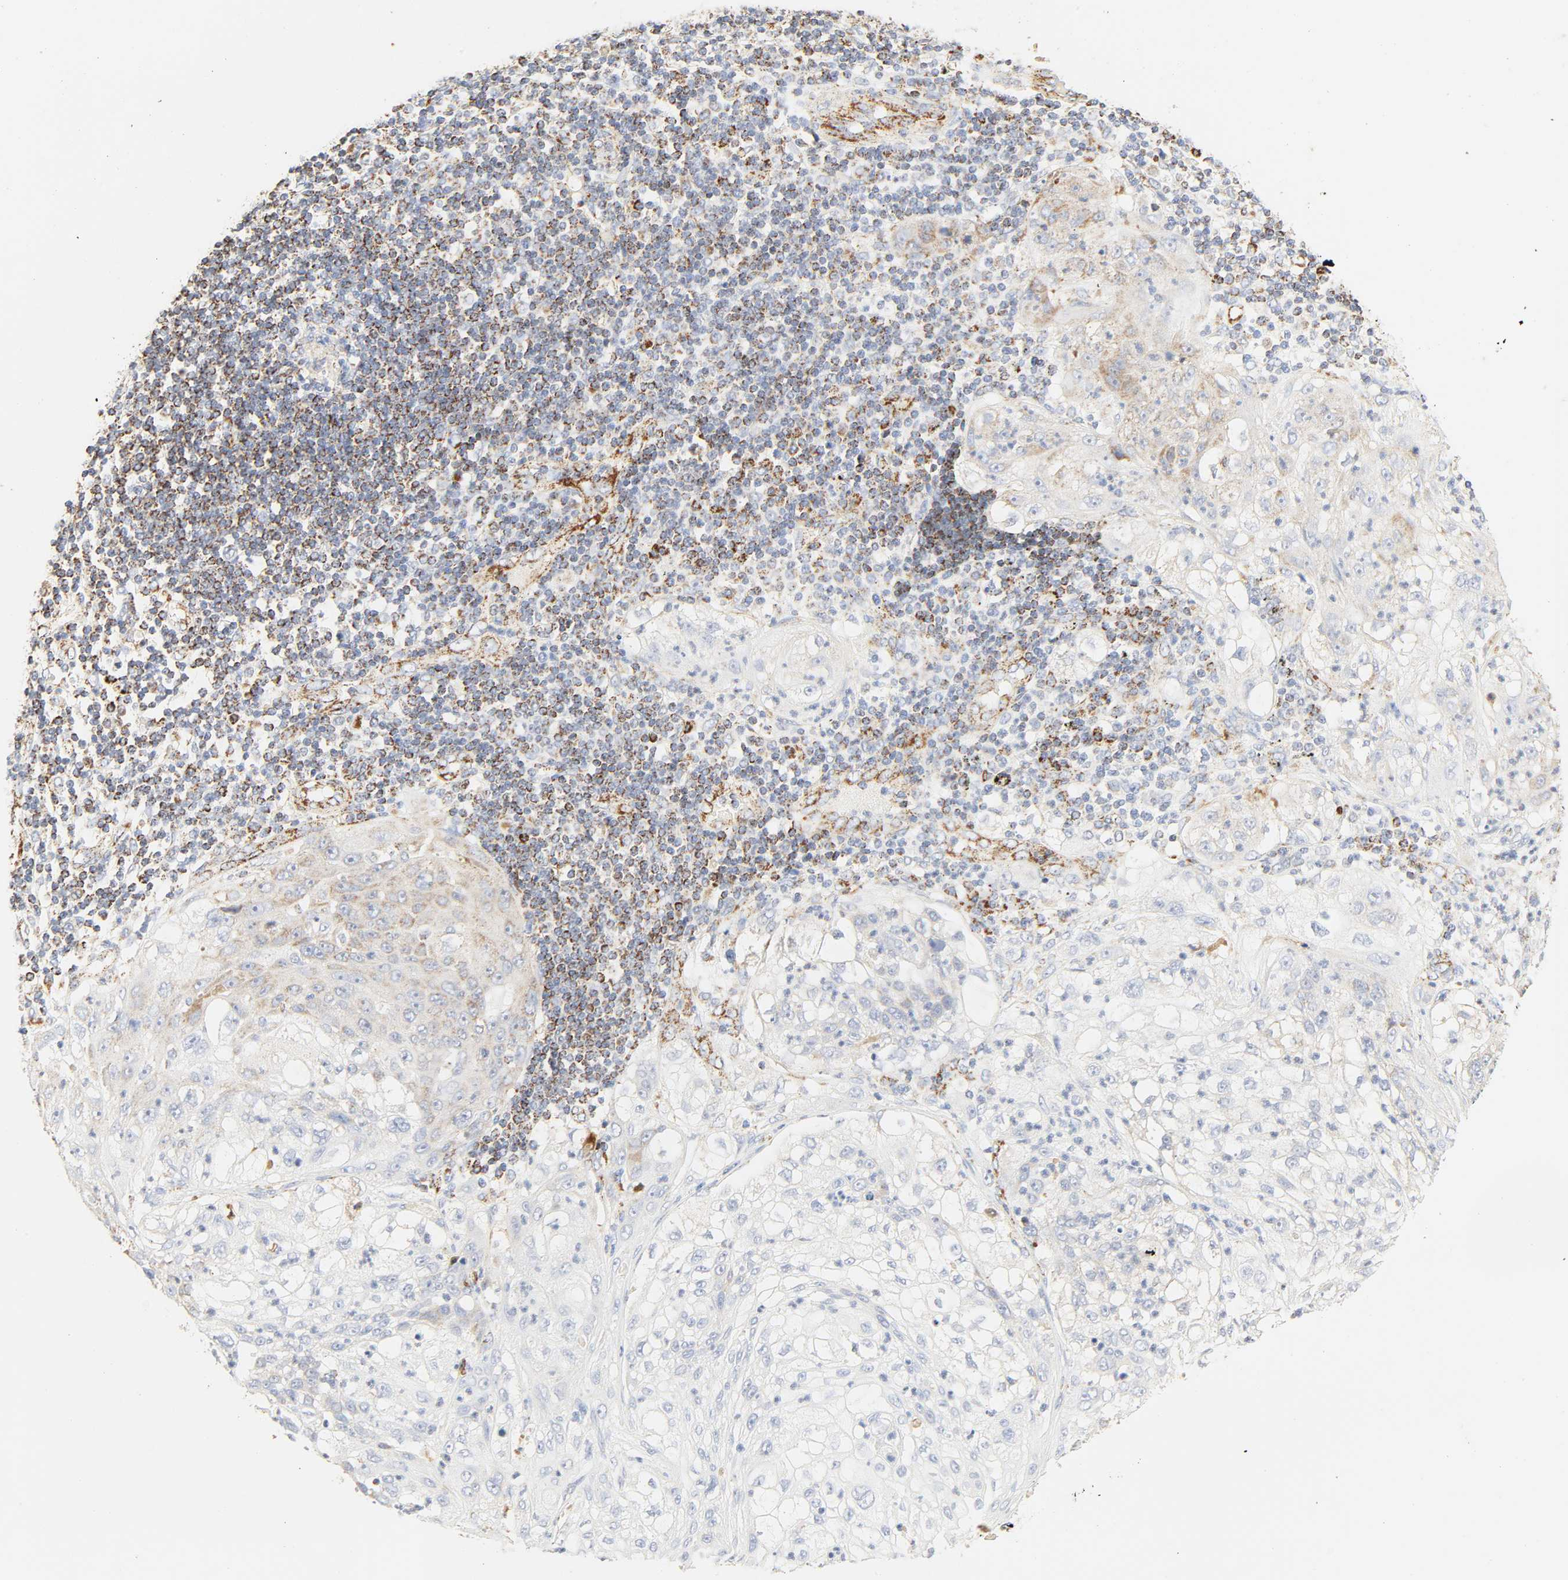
{"staining": {"intensity": "weak", "quantity": "<25%", "location": "cytoplasmic/membranous"}, "tissue": "lung cancer", "cell_type": "Tumor cells", "image_type": "cancer", "snomed": [{"axis": "morphology", "description": "Inflammation, NOS"}, {"axis": "morphology", "description": "Squamous cell carcinoma, NOS"}, {"axis": "topography", "description": "Lymph node"}, {"axis": "topography", "description": "Soft tissue"}, {"axis": "topography", "description": "Lung"}], "caption": "Immunohistochemistry histopathology image of lung cancer (squamous cell carcinoma) stained for a protein (brown), which exhibits no expression in tumor cells.", "gene": "ACAT1", "patient": {"sex": "male", "age": 66}}